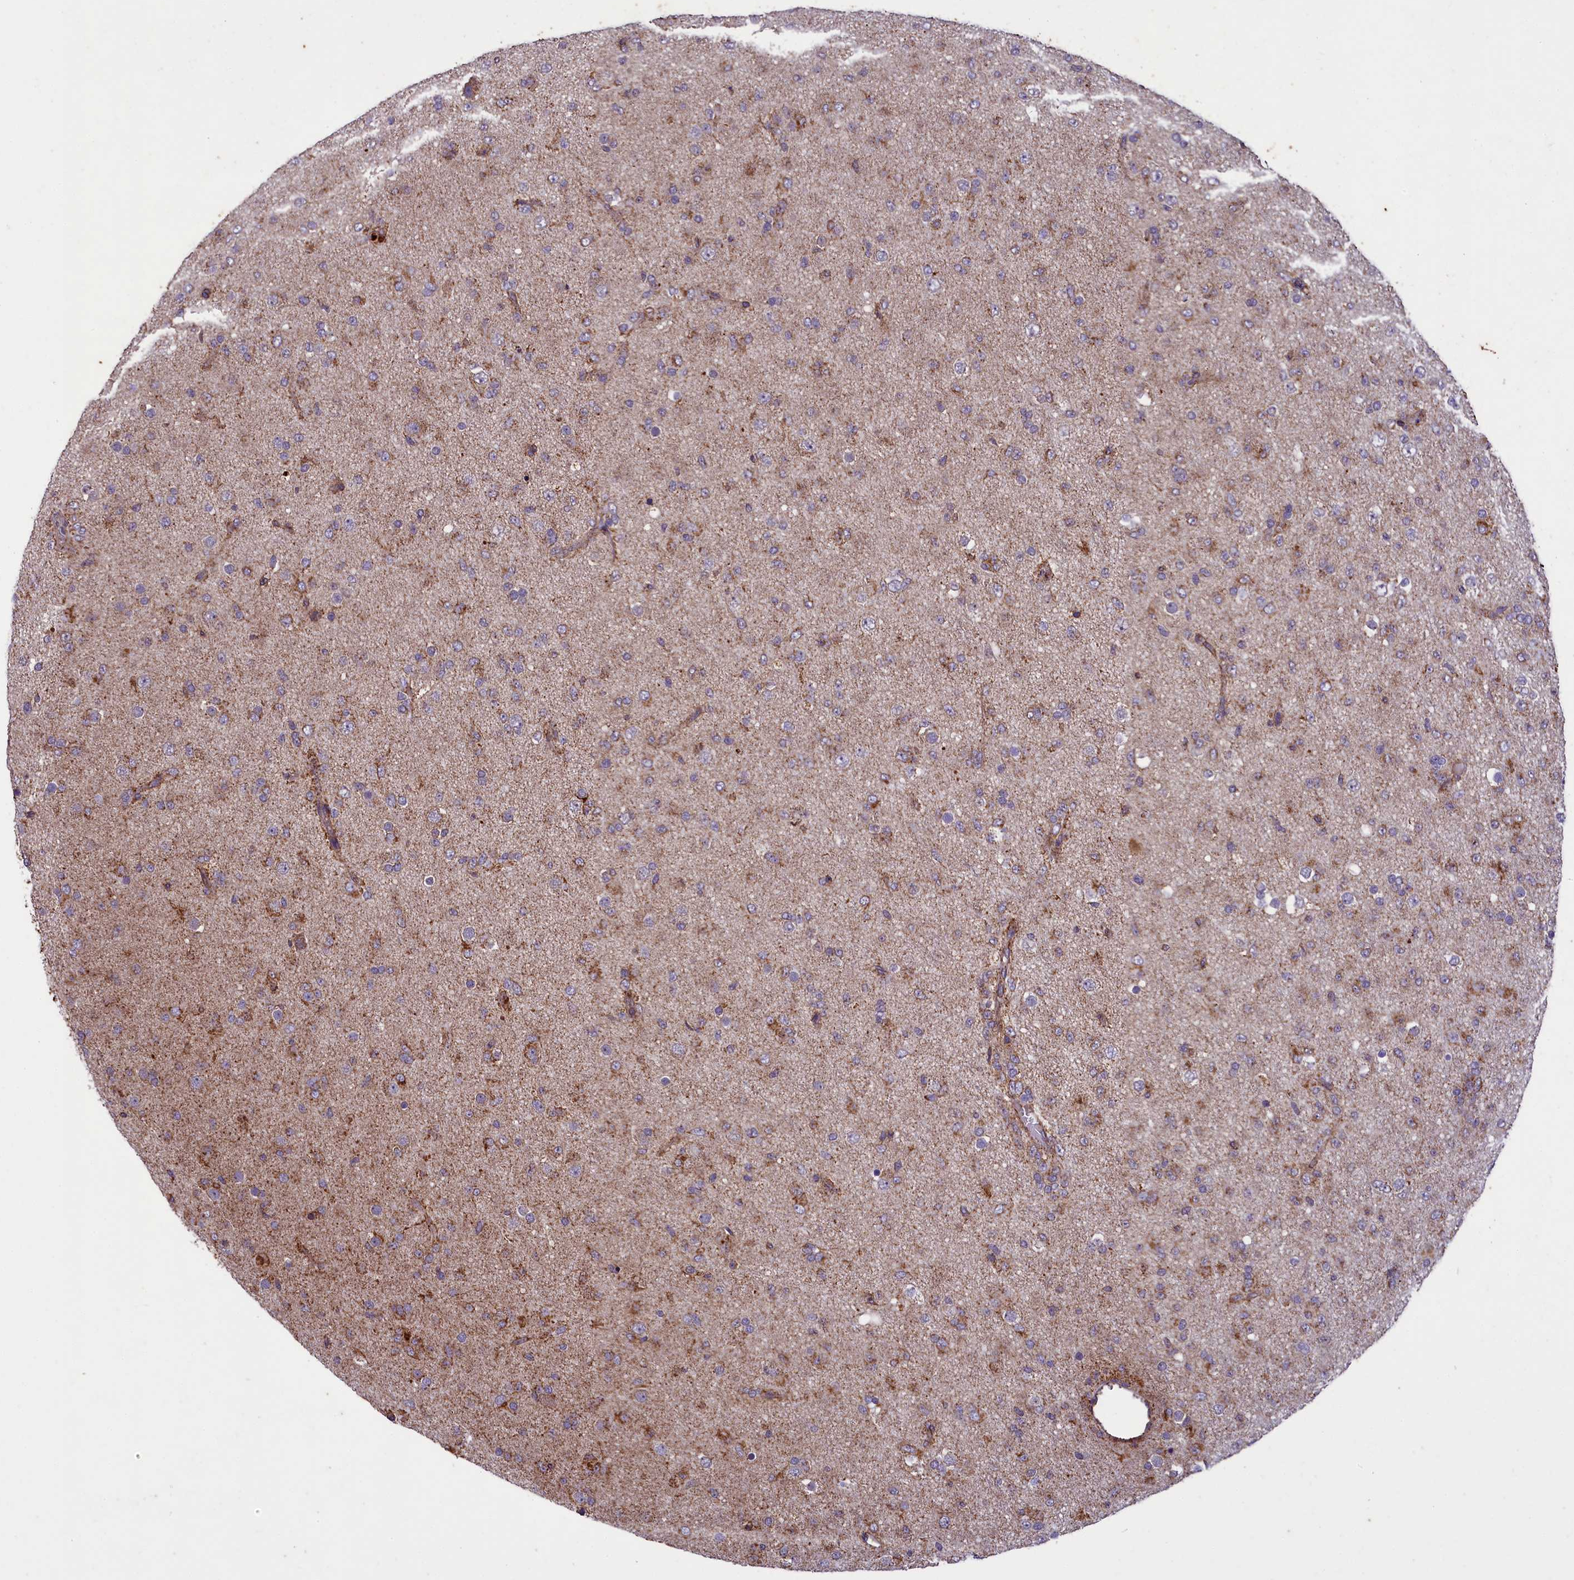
{"staining": {"intensity": "weak", "quantity": "25%-75%", "location": "cytoplasmic/membranous"}, "tissue": "glioma", "cell_type": "Tumor cells", "image_type": "cancer", "snomed": [{"axis": "morphology", "description": "Glioma, malignant, Low grade"}, {"axis": "topography", "description": "Brain"}], "caption": "A low amount of weak cytoplasmic/membranous positivity is appreciated in approximately 25%-75% of tumor cells in malignant low-grade glioma tissue. The protein is stained brown, and the nuclei are stained in blue (DAB (3,3'-diaminobenzidine) IHC with brightfield microscopy, high magnification).", "gene": "ACAD8", "patient": {"sex": "male", "age": 65}}